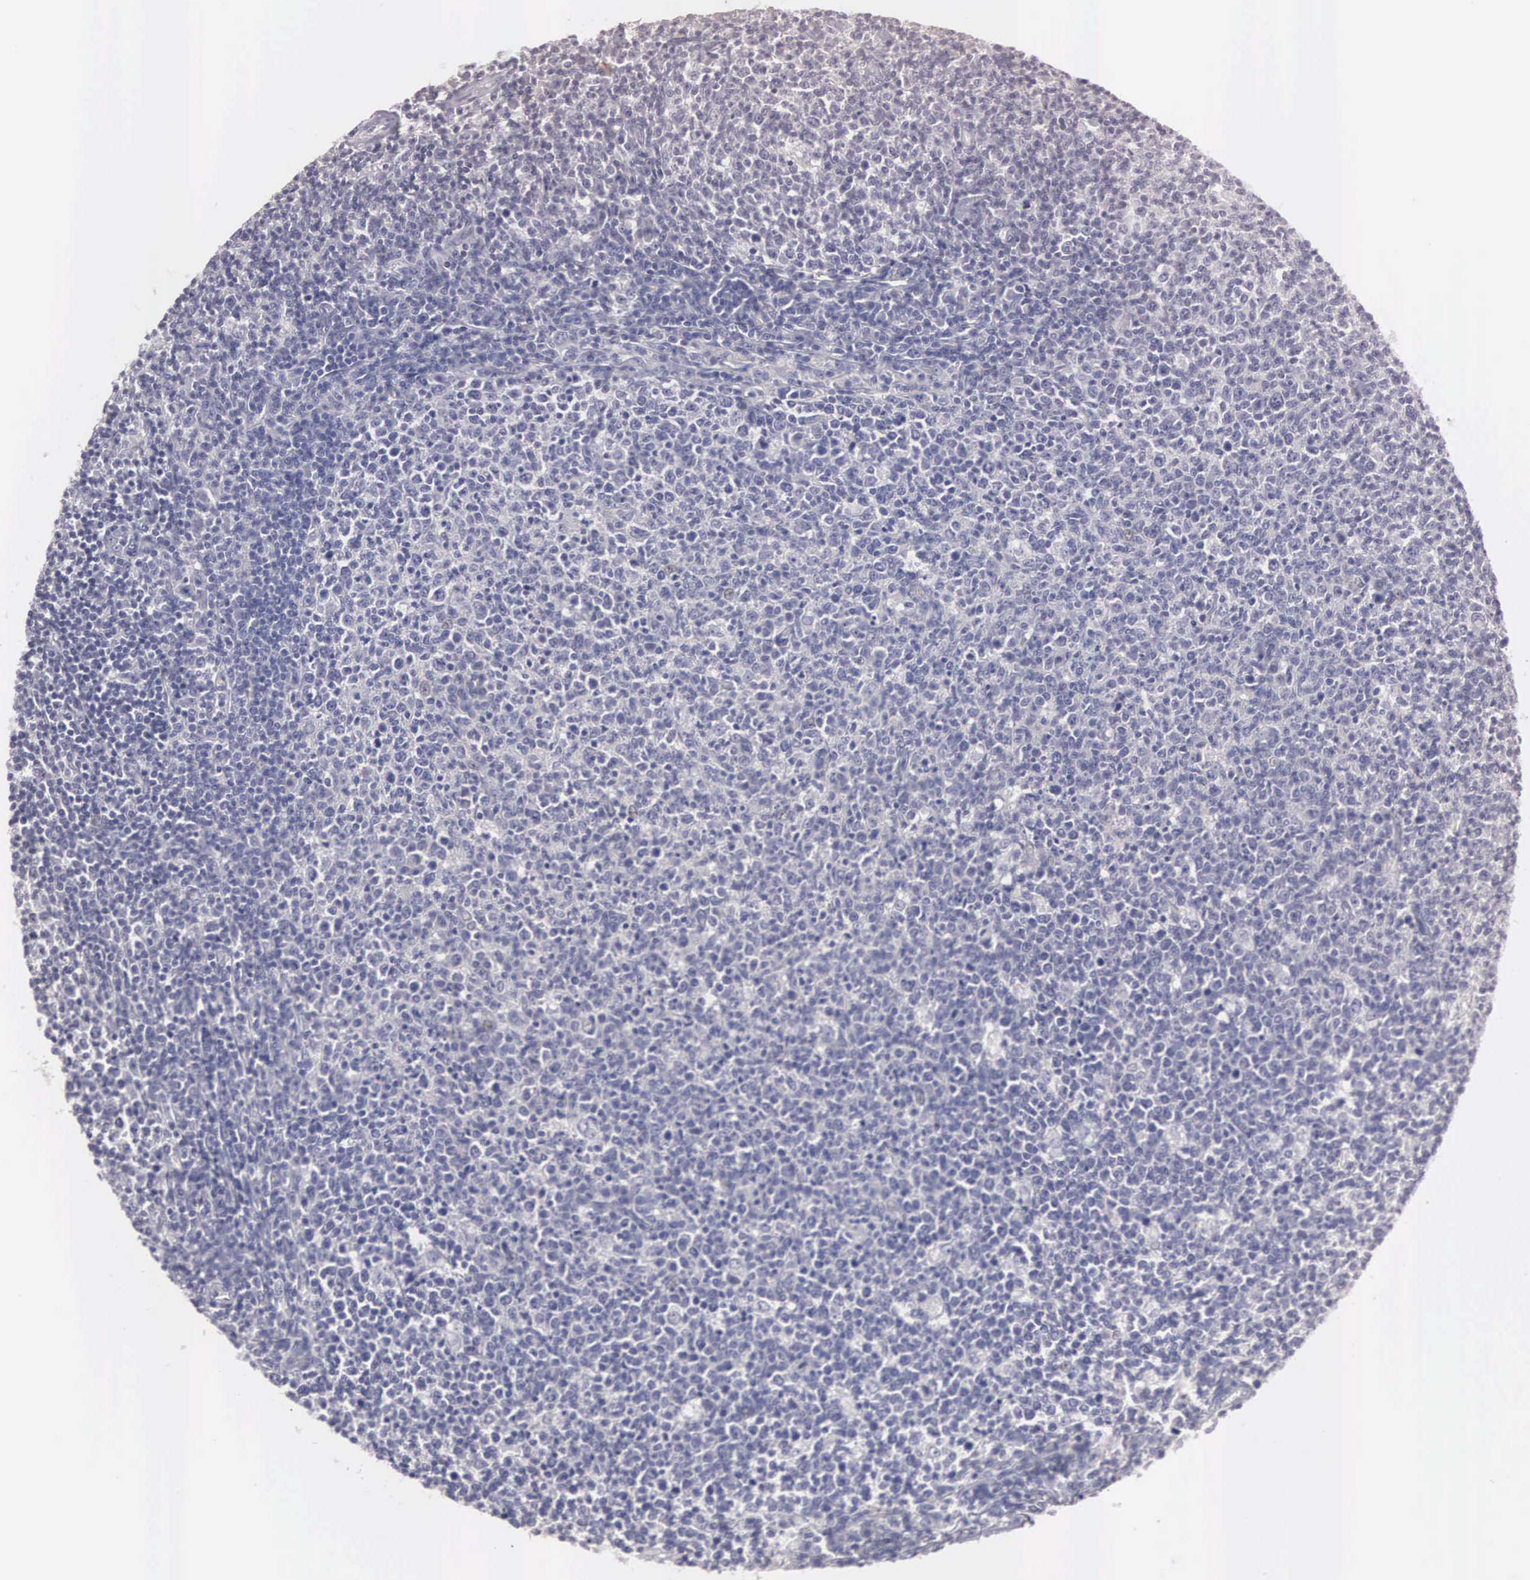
{"staining": {"intensity": "negative", "quantity": "none", "location": "none"}, "tissue": "tonsil", "cell_type": "Germinal center cells", "image_type": "normal", "snomed": [{"axis": "morphology", "description": "Normal tissue, NOS"}, {"axis": "topography", "description": "Tonsil"}], "caption": "Immunohistochemical staining of benign human tonsil exhibits no significant positivity in germinal center cells. (DAB (3,3'-diaminobenzidine) immunohistochemistry visualized using brightfield microscopy, high magnification).", "gene": "CEP170B", "patient": {"sex": "male", "age": 6}}